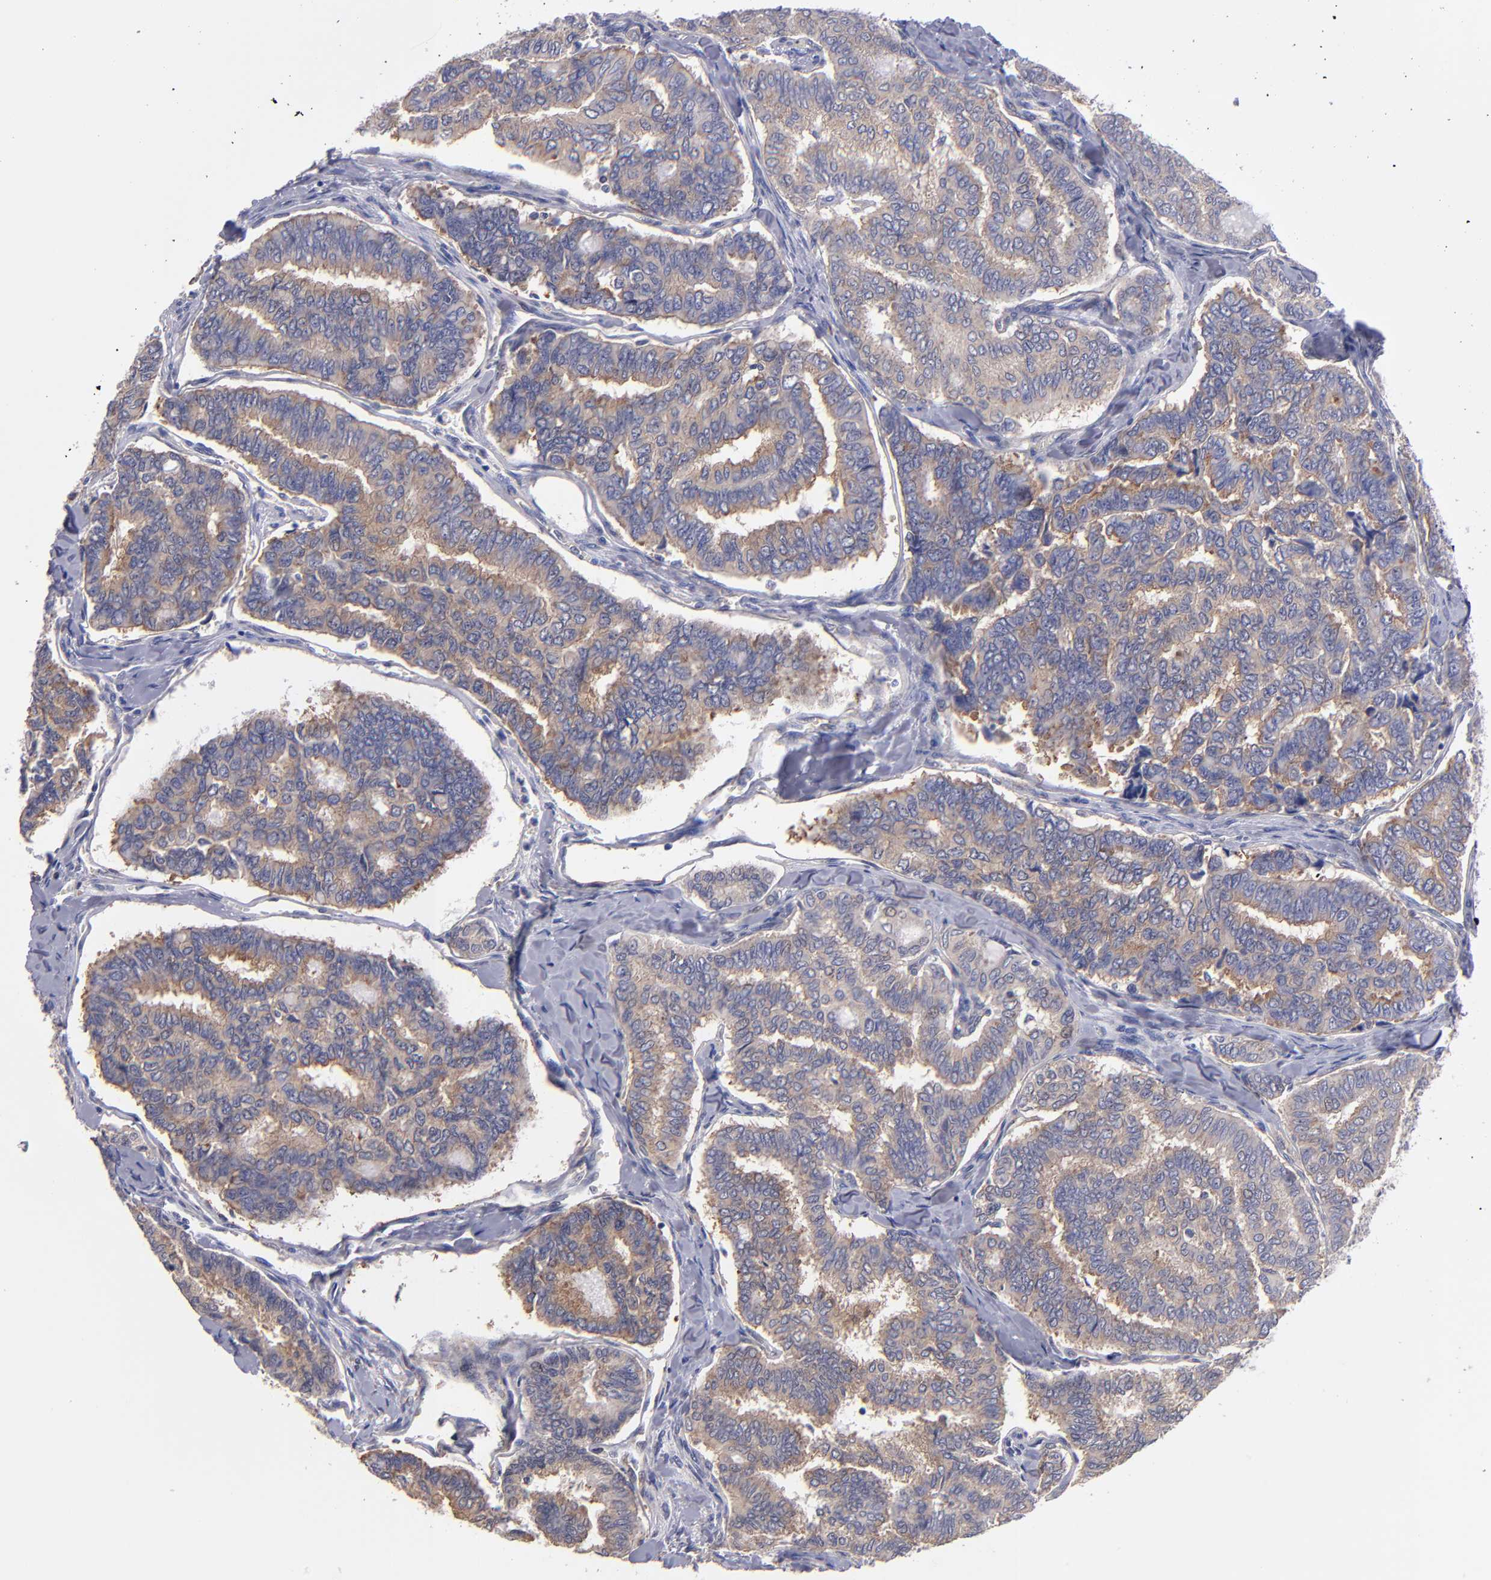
{"staining": {"intensity": "weak", "quantity": ">75%", "location": "cytoplasmic/membranous"}, "tissue": "thyroid cancer", "cell_type": "Tumor cells", "image_type": "cancer", "snomed": [{"axis": "morphology", "description": "Papillary adenocarcinoma, NOS"}, {"axis": "topography", "description": "Thyroid gland"}], "caption": "Protein staining of thyroid papillary adenocarcinoma tissue exhibits weak cytoplasmic/membranous staining in approximately >75% of tumor cells.", "gene": "EIF3L", "patient": {"sex": "female", "age": 35}}